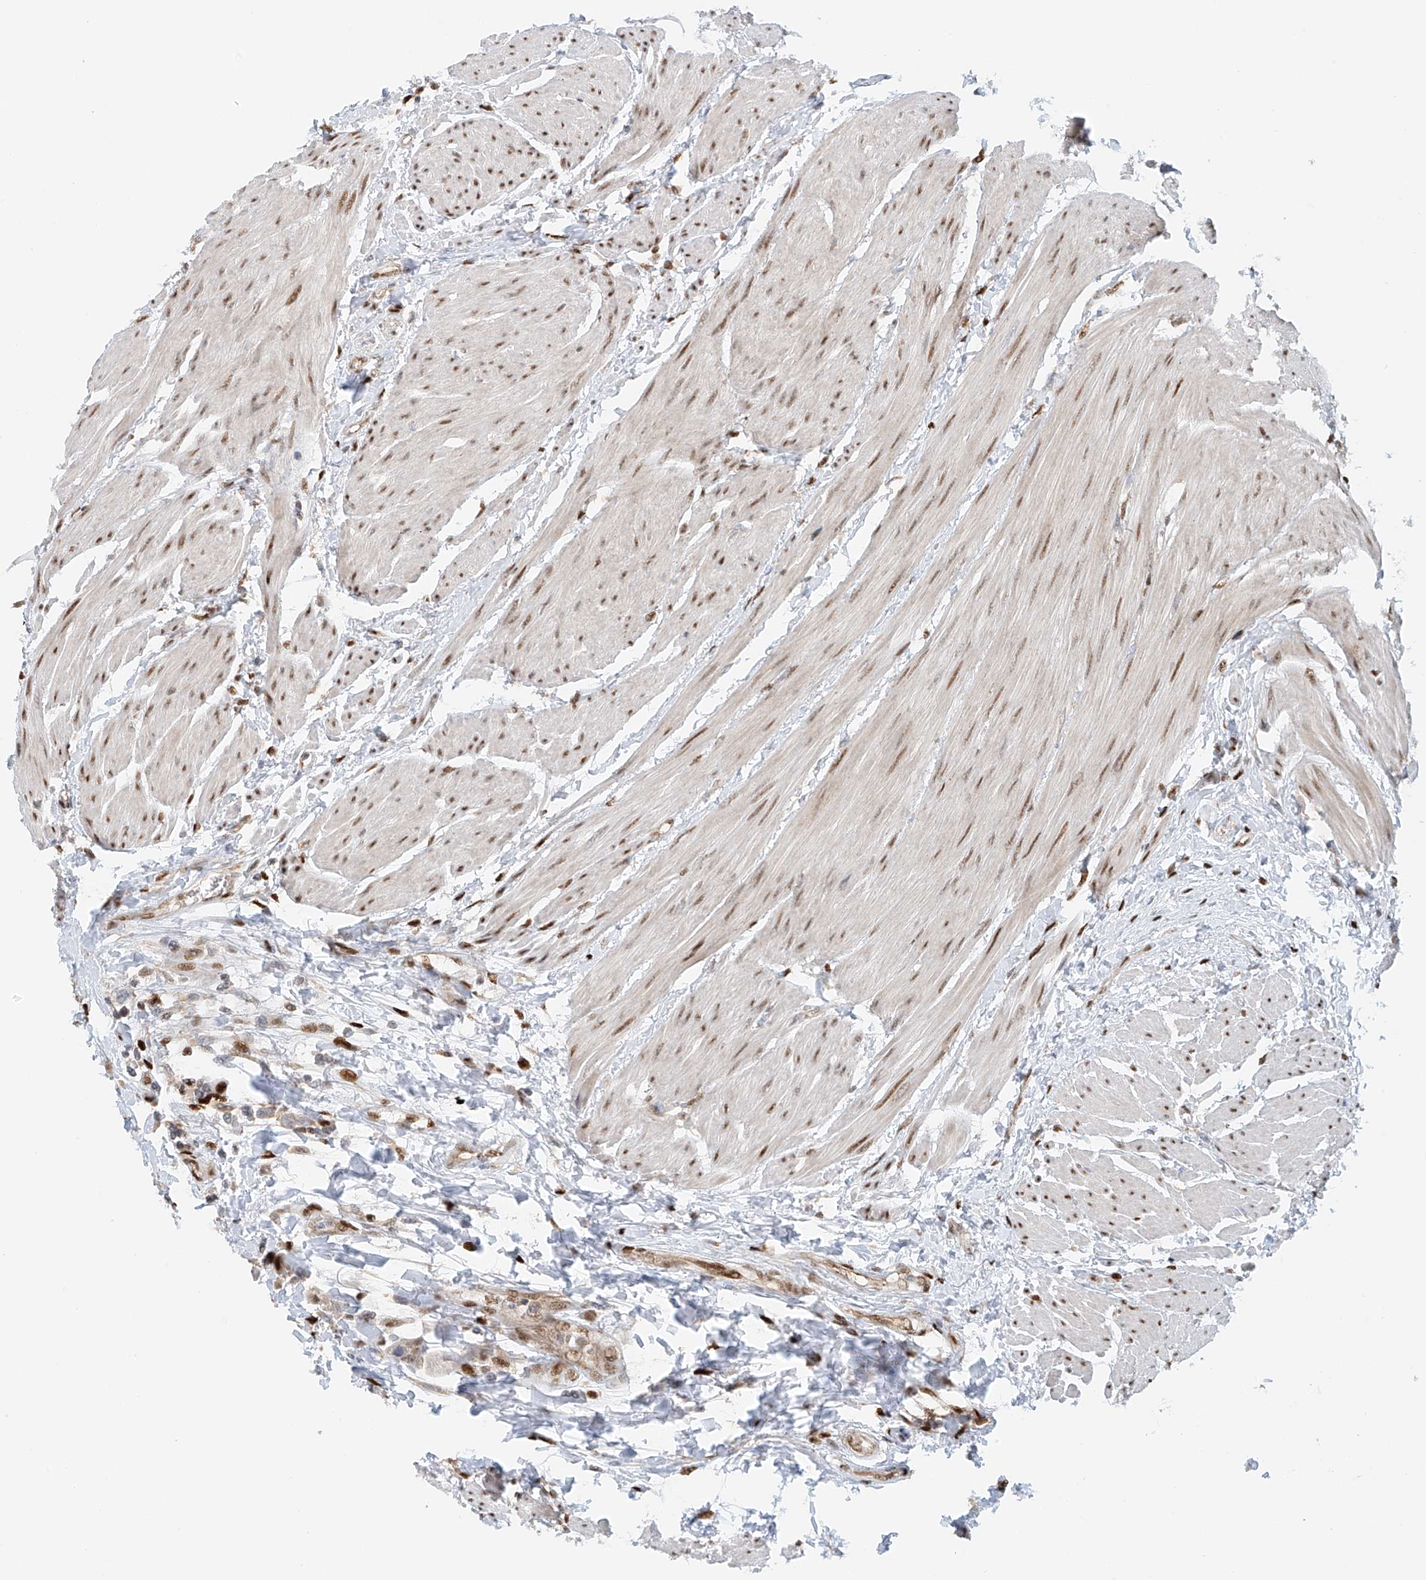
{"staining": {"intensity": "moderate", "quantity": ">75%", "location": "nuclear"}, "tissue": "urothelial cancer", "cell_type": "Tumor cells", "image_type": "cancer", "snomed": [{"axis": "morphology", "description": "Urothelial carcinoma, High grade"}, {"axis": "topography", "description": "Urinary bladder"}], "caption": "This photomicrograph displays immunohistochemistry staining of urothelial cancer, with medium moderate nuclear expression in approximately >75% of tumor cells.", "gene": "ZNF514", "patient": {"sex": "male", "age": 50}}